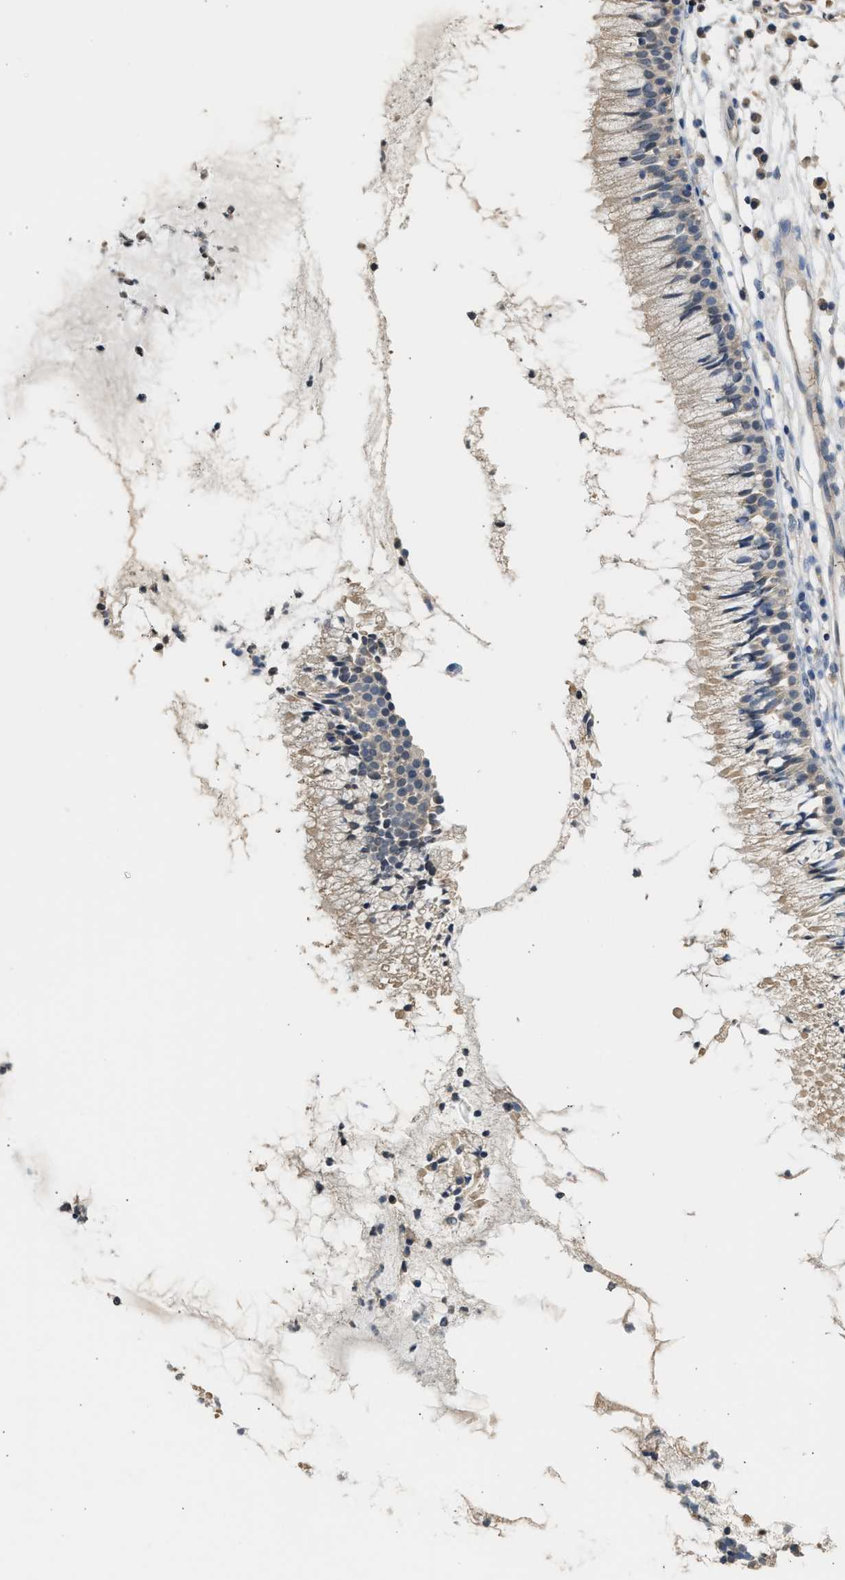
{"staining": {"intensity": "weak", "quantity": ">75%", "location": "cytoplasmic/membranous"}, "tissue": "nasopharynx", "cell_type": "Respiratory epithelial cells", "image_type": "normal", "snomed": [{"axis": "morphology", "description": "Normal tissue, NOS"}, {"axis": "topography", "description": "Nasopharynx"}], "caption": "A brown stain shows weak cytoplasmic/membranous expression of a protein in respiratory epithelial cells of benign nasopharynx. (Brightfield microscopy of DAB IHC at high magnification).", "gene": "SULT2A1", "patient": {"sex": "male", "age": 21}}